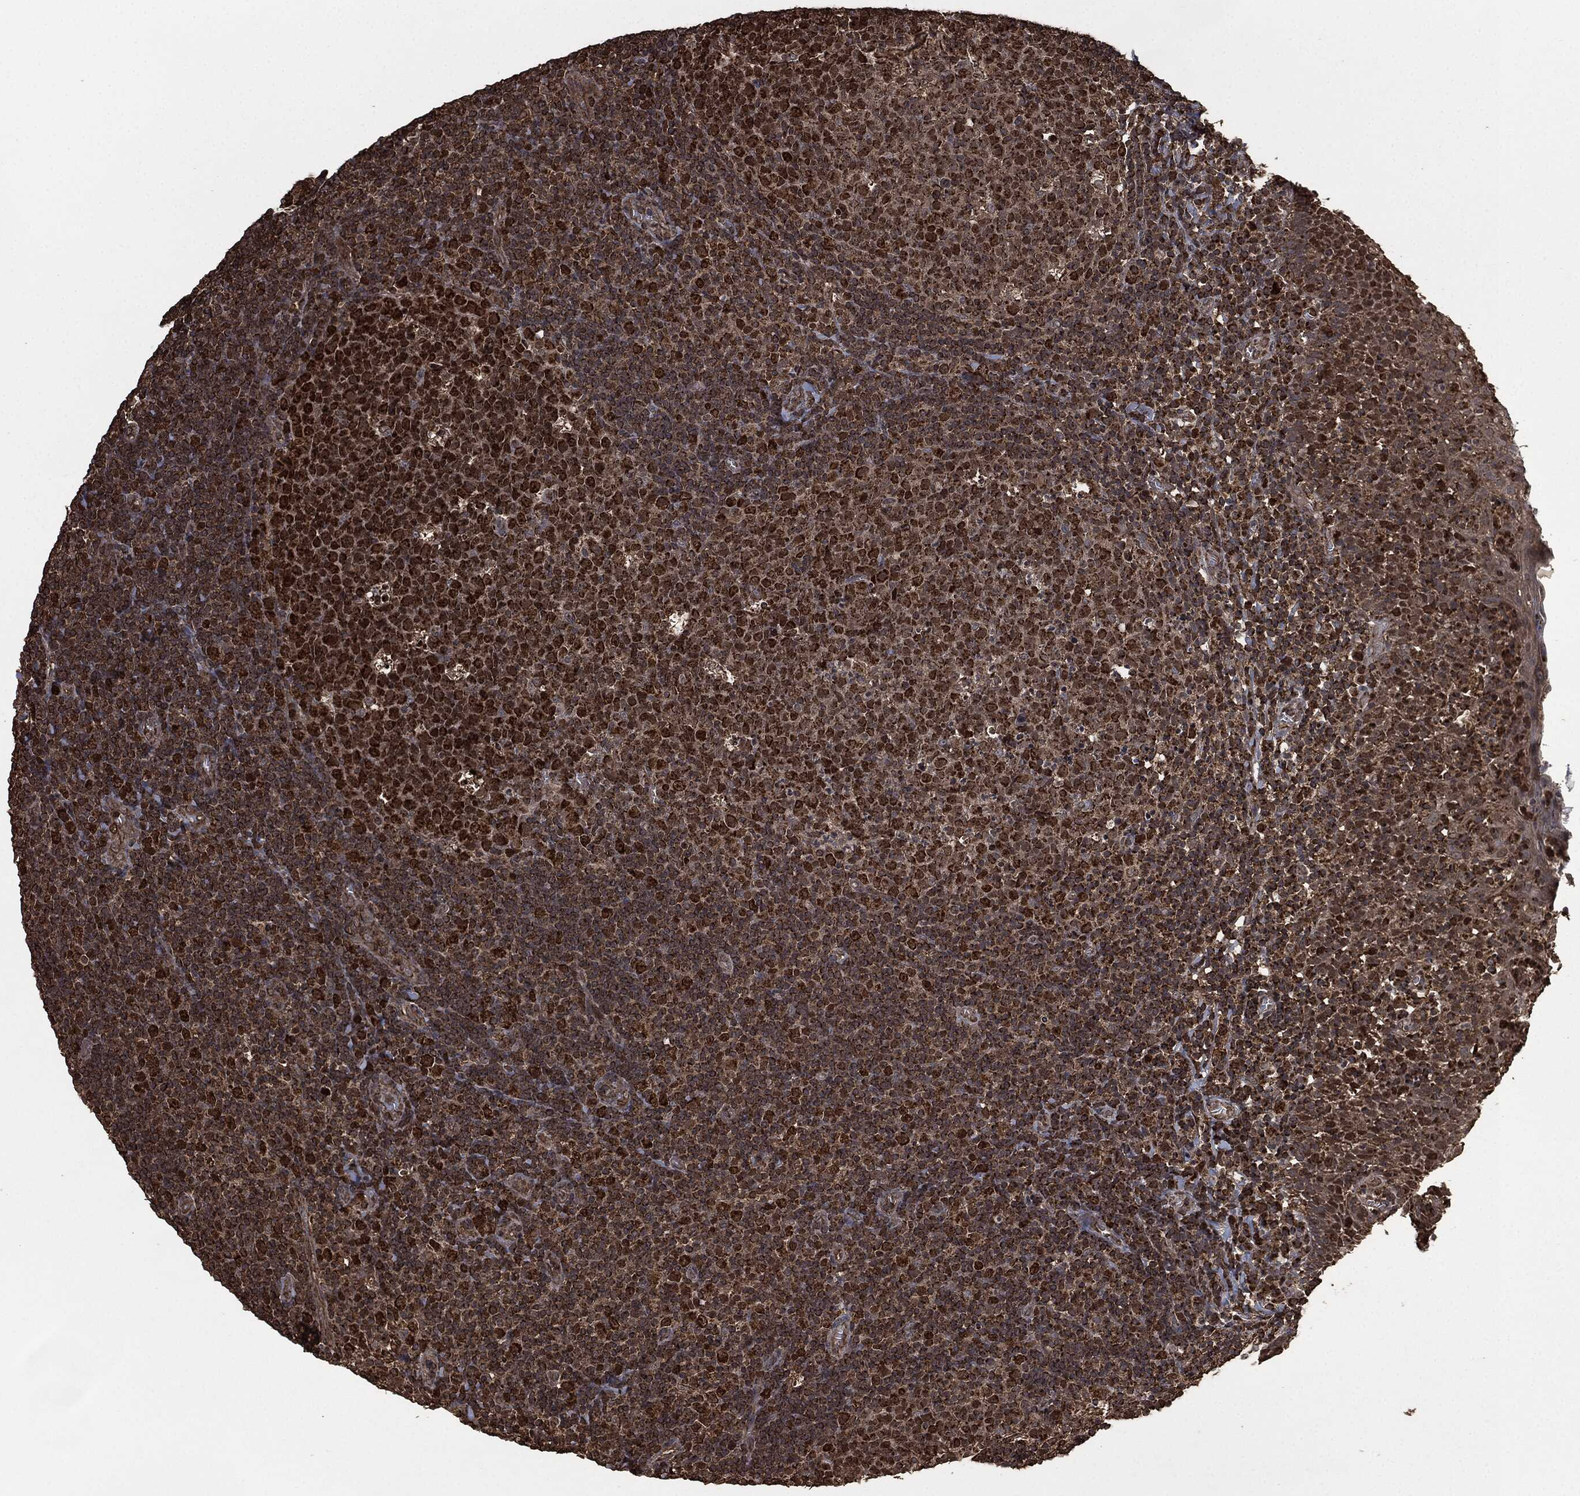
{"staining": {"intensity": "strong", "quantity": ">75%", "location": "cytoplasmic/membranous"}, "tissue": "tonsil", "cell_type": "Germinal center cells", "image_type": "normal", "snomed": [{"axis": "morphology", "description": "Normal tissue, NOS"}, {"axis": "topography", "description": "Tonsil"}], "caption": "Immunohistochemical staining of benign tonsil demonstrates strong cytoplasmic/membranous protein expression in about >75% of germinal center cells. (Brightfield microscopy of DAB IHC at high magnification).", "gene": "LIG3", "patient": {"sex": "female", "age": 5}}